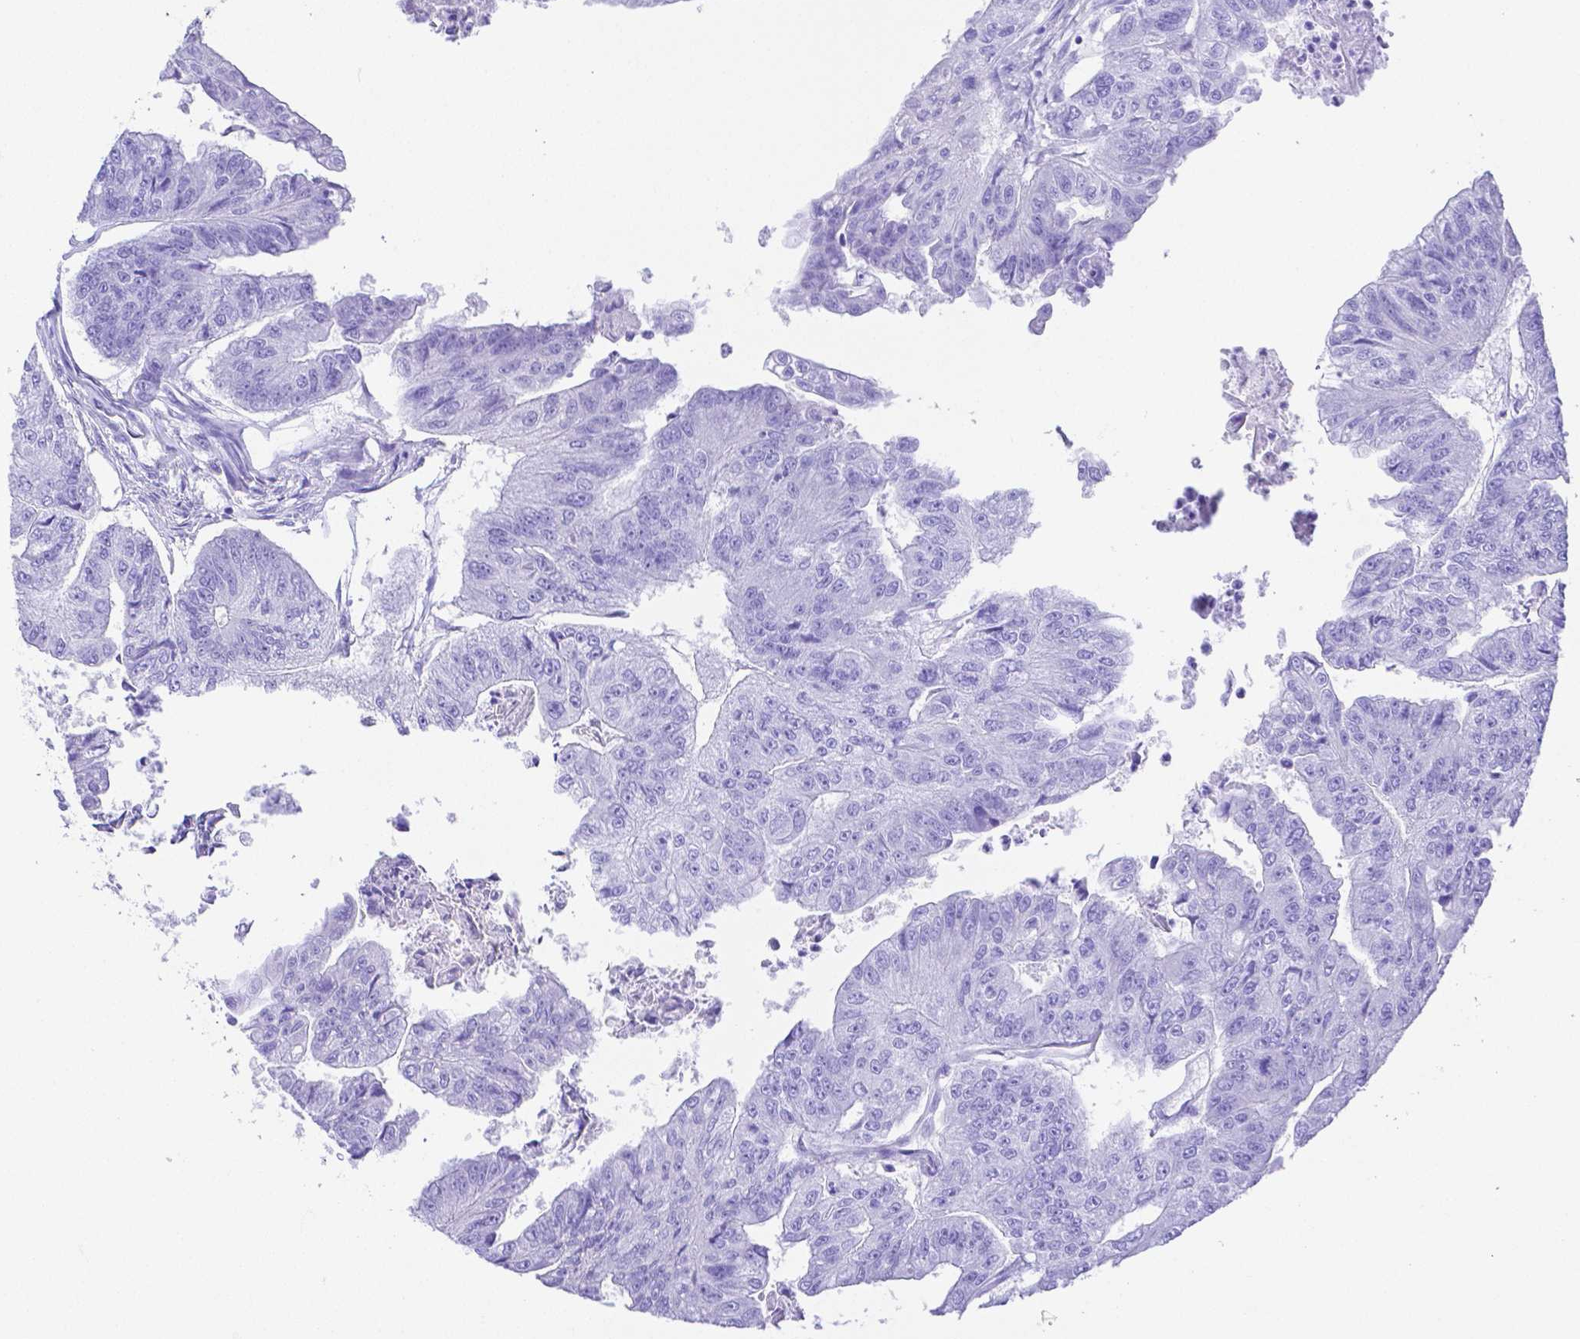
{"staining": {"intensity": "negative", "quantity": "none", "location": "none"}, "tissue": "colorectal cancer", "cell_type": "Tumor cells", "image_type": "cancer", "snomed": [{"axis": "morphology", "description": "Adenocarcinoma, NOS"}, {"axis": "topography", "description": "Colon"}], "caption": "High magnification brightfield microscopy of adenocarcinoma (colorectal) stained with DAB (3,3'-diaminobenzidine) (brown) and counterstained with hematoxylin (blue): tumor cells show no significant expression.", "gene": "SMR3A", "patient": {"sex": "female", "age": 67}}